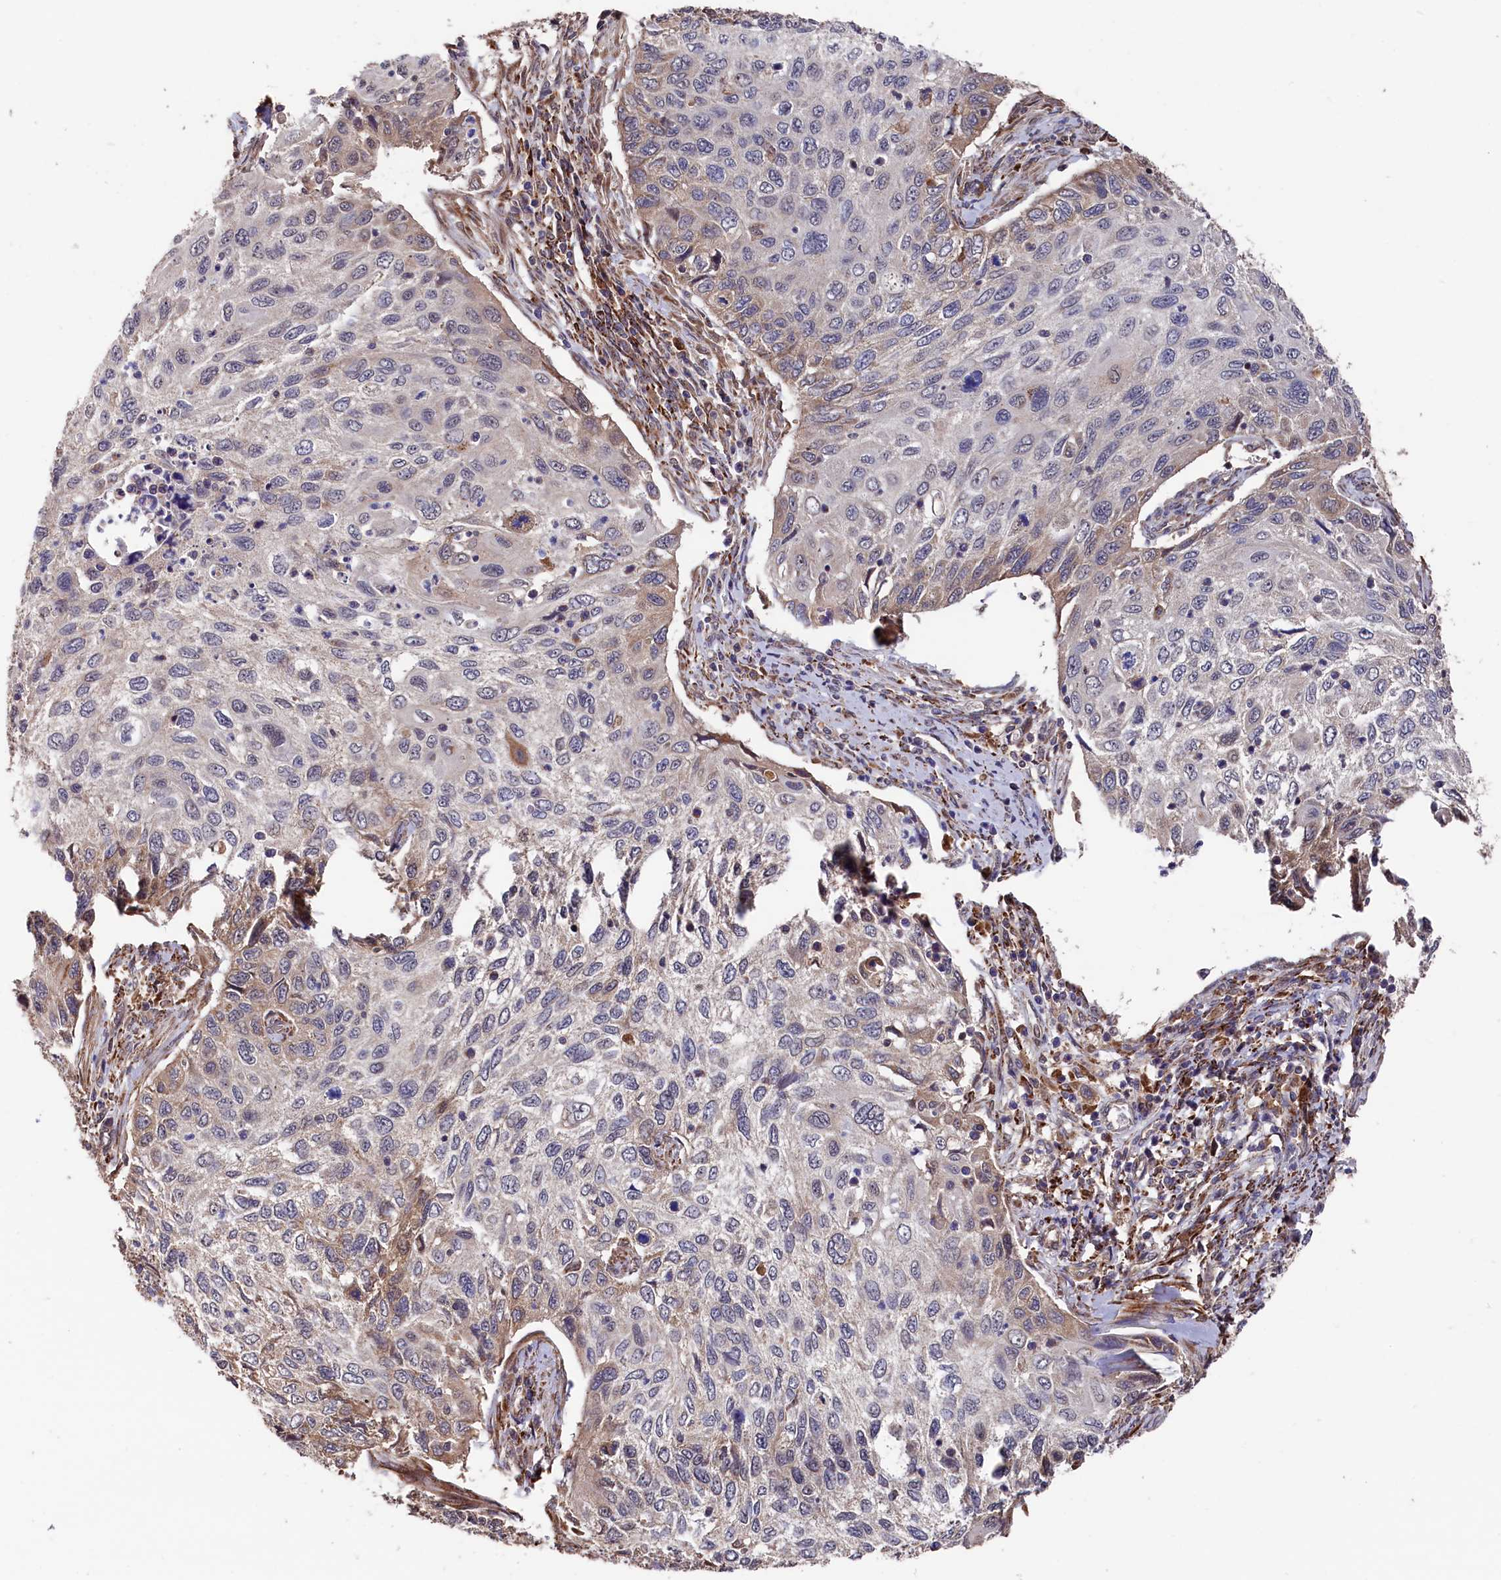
{"staining": {"intensity": "weak", "quantity": "<25%", "location": "cytoplasmic/membranous"}, "tissue": "cervical cancer", "cell_type": "Tumor cells", "image_type": "cancer", "snomed": [{"axis": "morphology", "description": "Squamous cell carcinoma, NOS"}, {"axis": "topography", "description": "Cervix"}], "caption": "Immunohistochemistry (IHC) of human squamous cell carcinoma (cervical) displays no positivity in tumor cells.", "gene": "SLC12A4", "patient": {"sex": "female", "age": 70}}